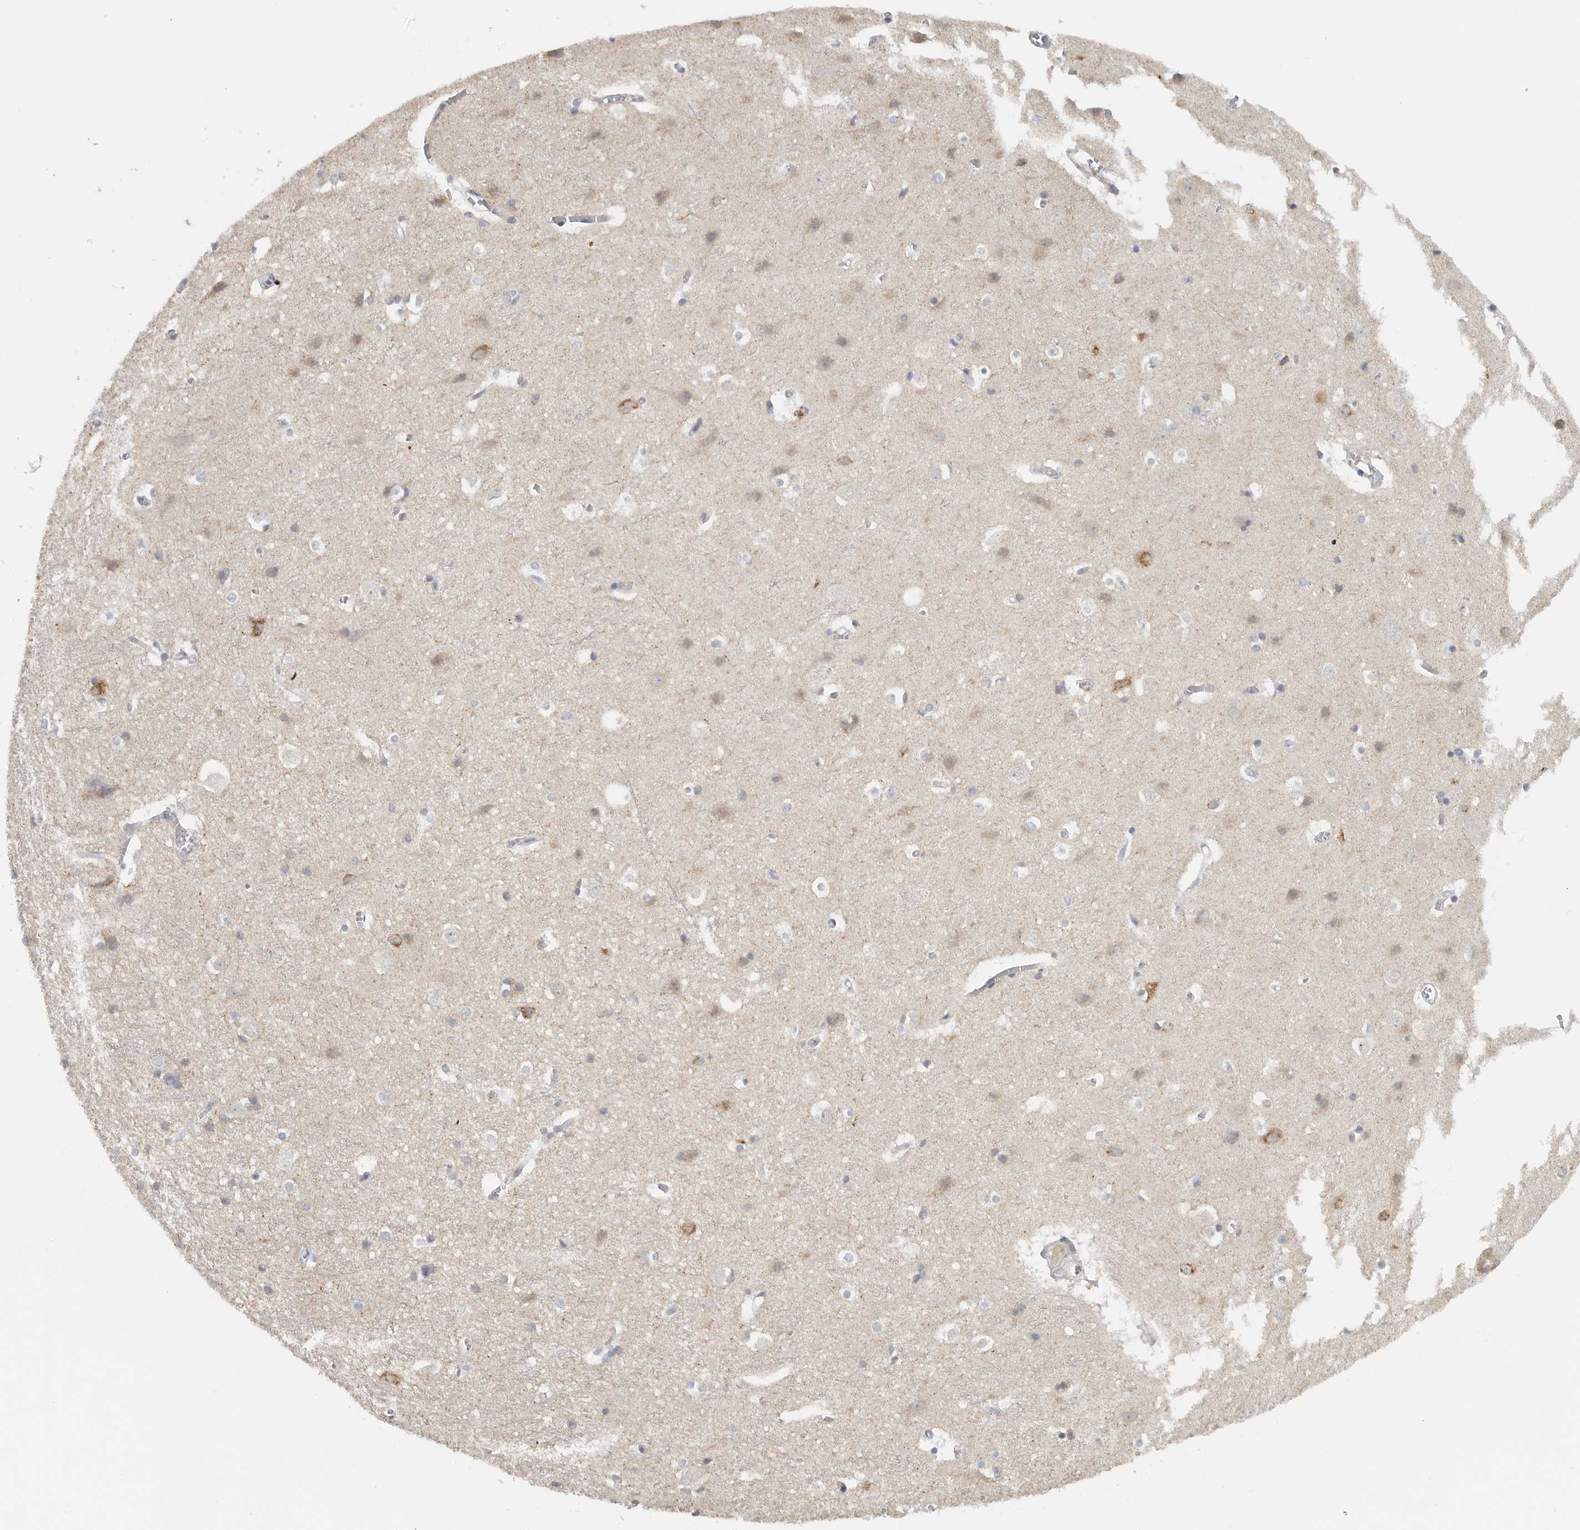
{"staining": {"intensity": "negative", "quantity": "none", "location": "none"}, "tissue": "cerebral cortex", "cell_type": "Endothelial cells", "image_type": "normal", "snomed": [{"axis": "morphology", "description": "Normal tissue, NOS"}, {"axis": "topography", "description": "Cerebral cortex"}], "caption": "Endothelial cells show no significant staining in normal cerebral cortex.", "gene": "PAM", "patient": {"sex": "male", "age": 54}}